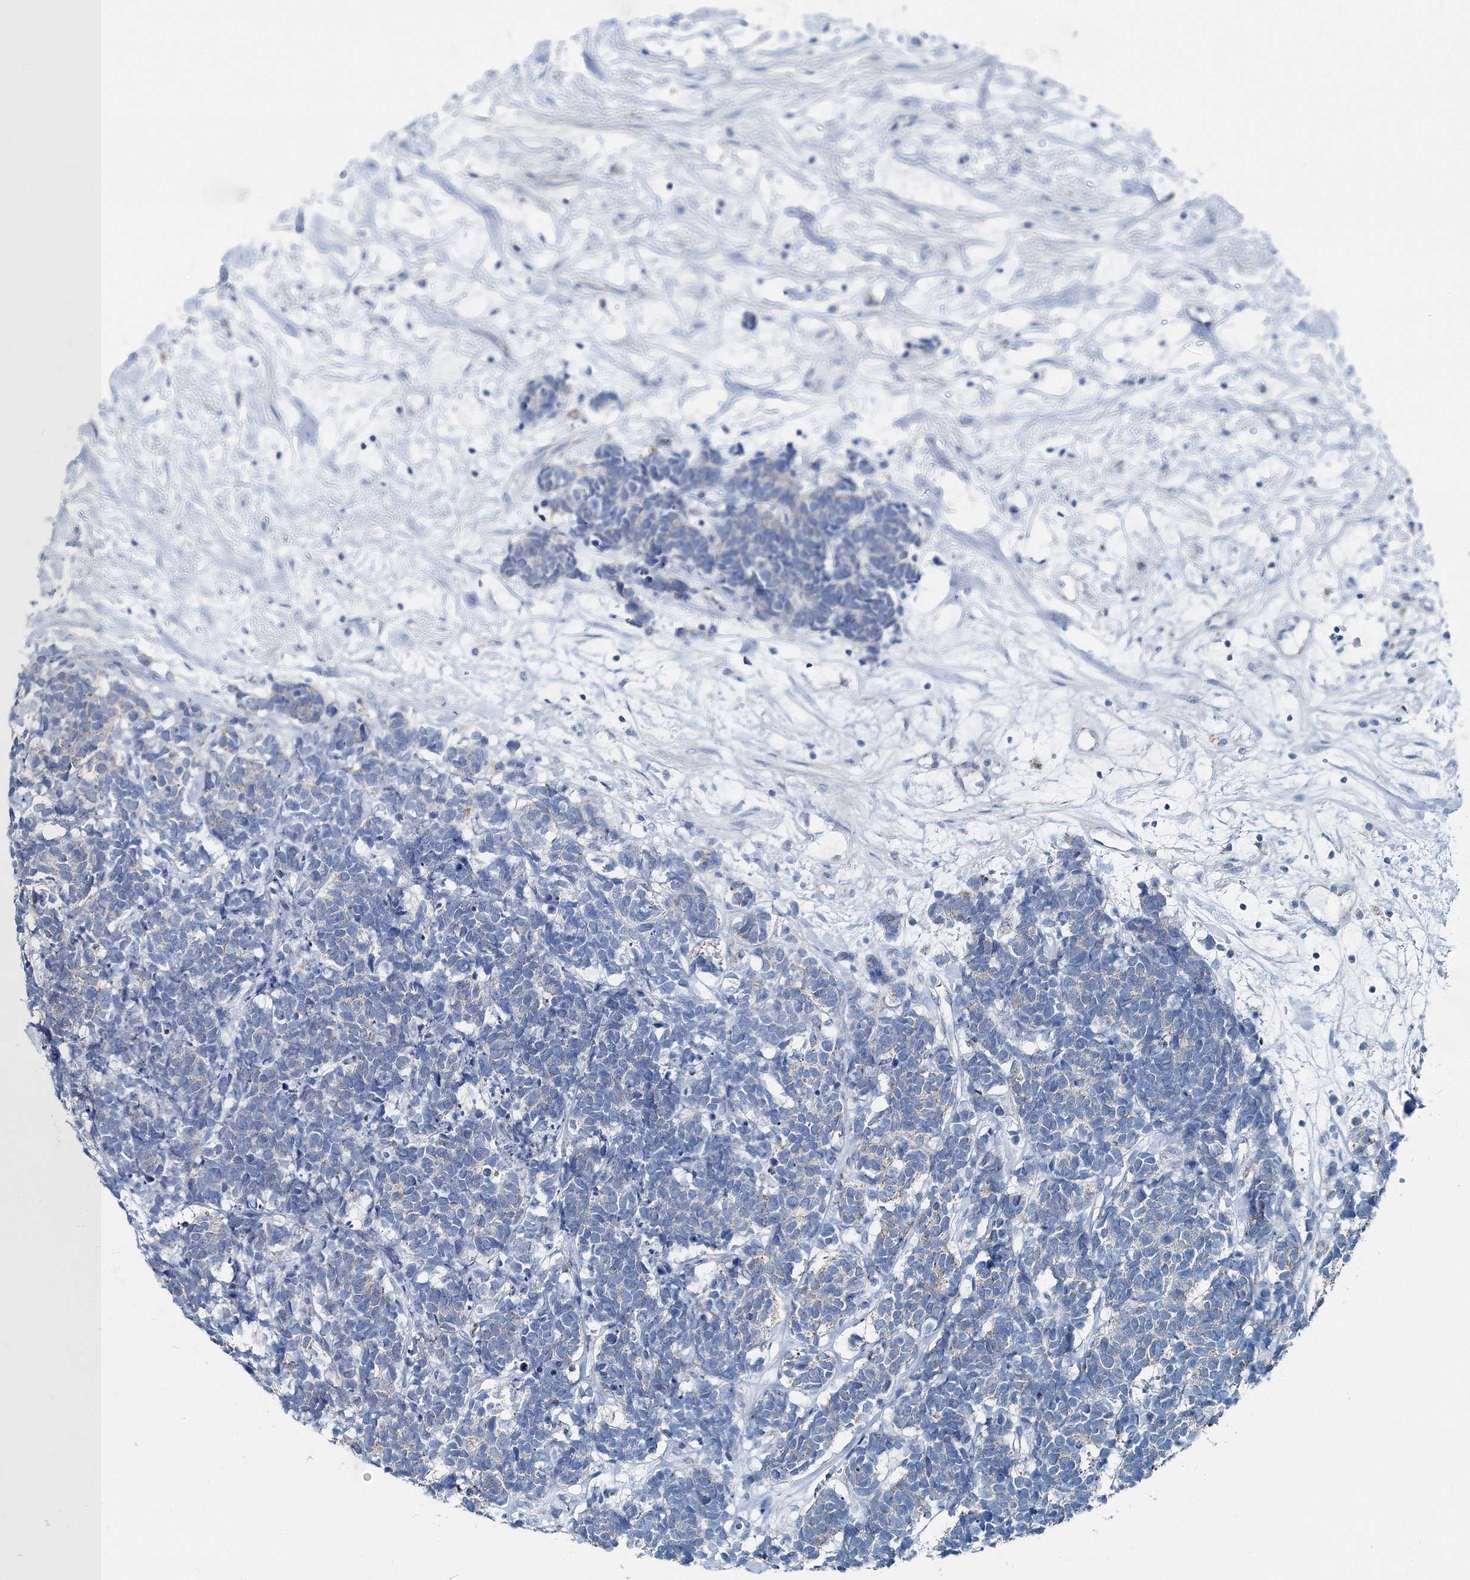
{"staining": {"intensity": "negative", "quantity": "none", "location": "none"}, "tissue": "carcinoid", "cell_type": "Tumor cells", "image_type": "cancer", "snomed": [{"axis": "morphology", "description": "Carcinoma, NOS"}, {"axis": "morphology", "description": "Carcinoid, malignant, NOS"}, {"axis": "topography", "description": "Urinary bladder"}], "caption": "The IHC photomicrograph has no significant positivity in tumor cells of carcinoid (malignant) tissue.", "gene": "GABARAPL2", "patient": {"sex": "male", "age": 57}}